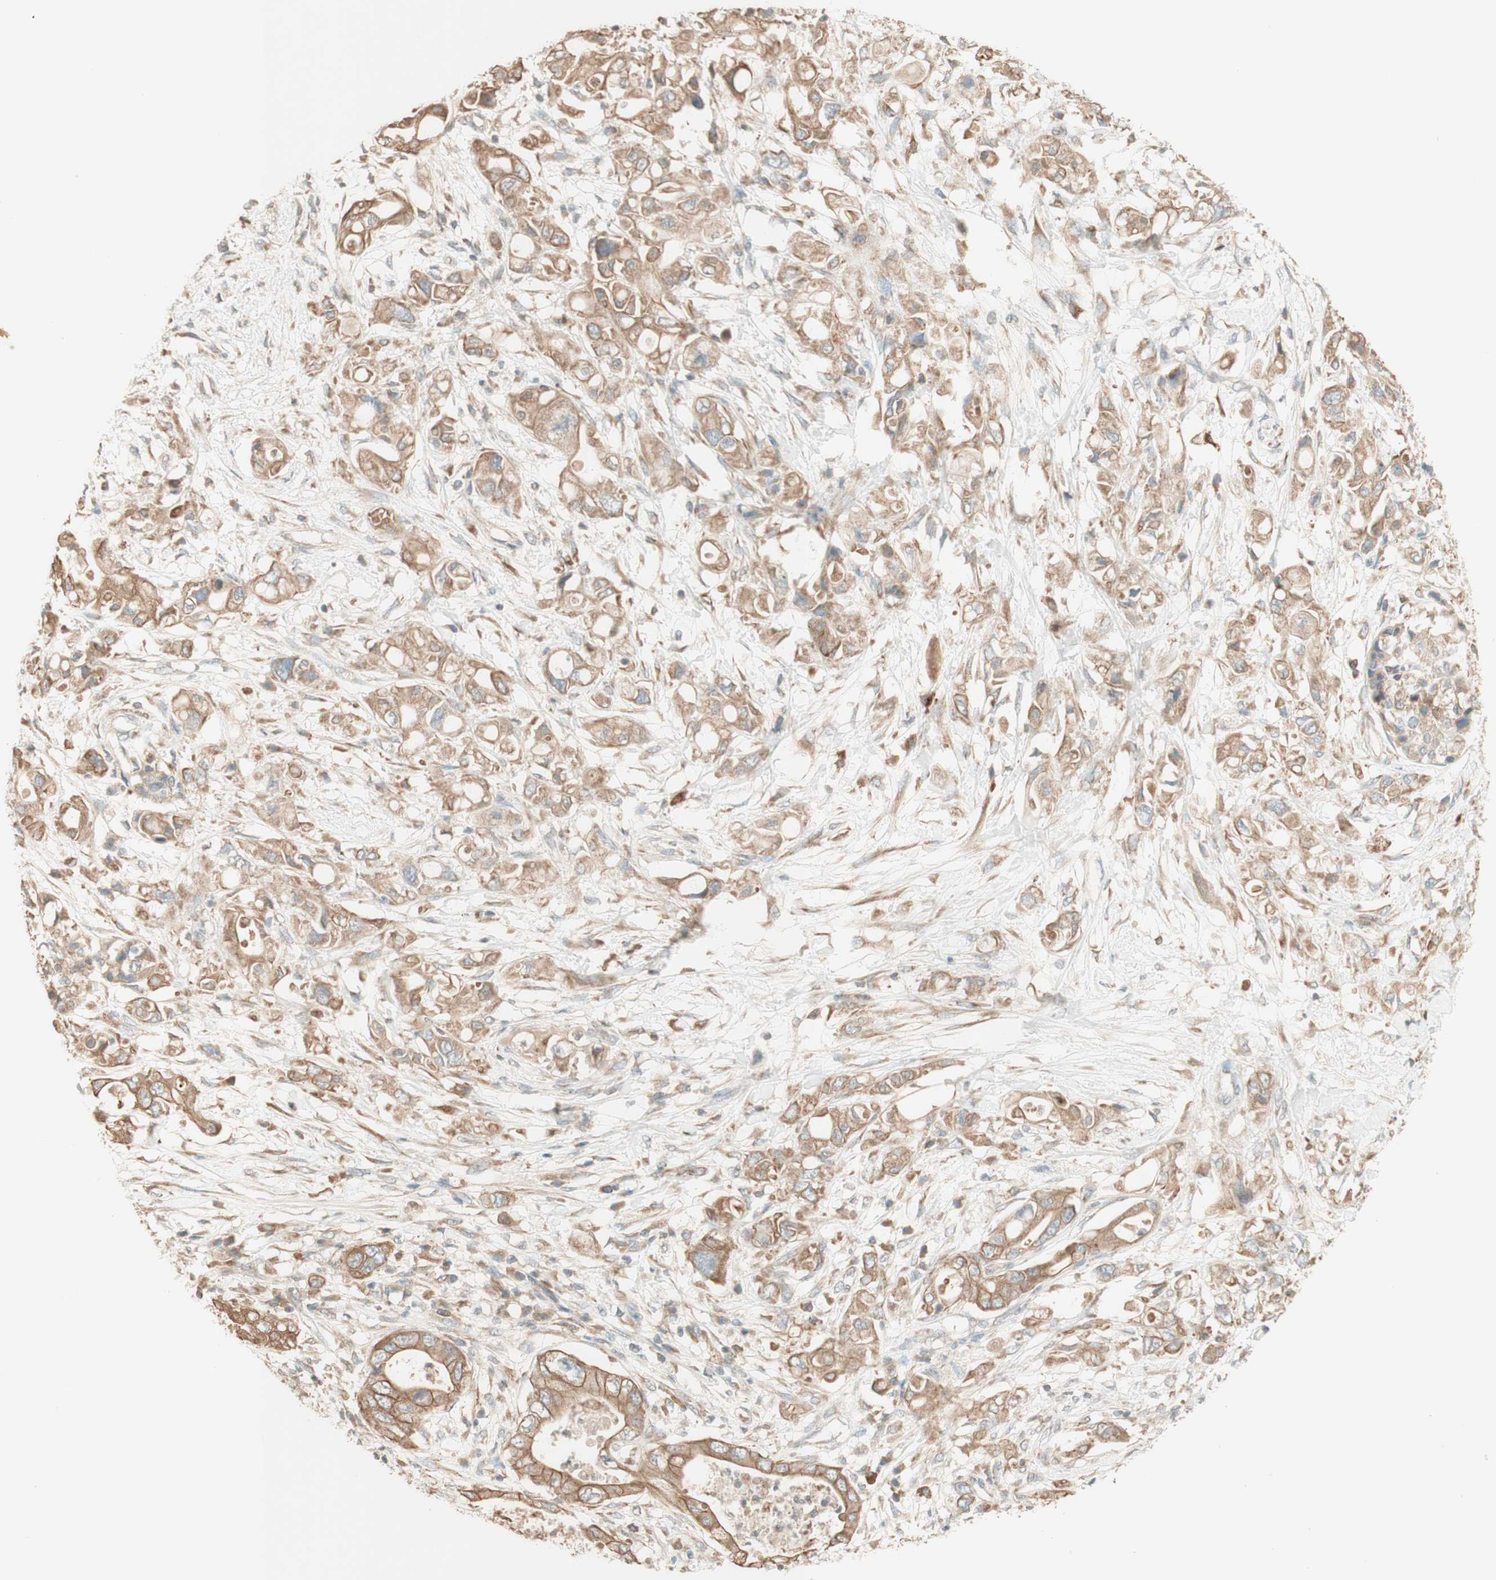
{"staining": {"intensity": "moderate", "quantity": ">75%", "location": "cytoplasmic/membranous"}, "tissue": "pancreatic cancer", "cell_type": "Tumor cells", "image_type": "cancer", "snomed": [{"axis": "morphology", "description": "Adenocarcinoma, NOS"}, {"axis": "topography", "description": "Pancreas"}], "caption": "Immunohistochemistry (IHC) image of neoplastic tissue: human adenocarcinoma (pancreatic) stained using immunohistochemistry (IHC) demonstrates medium levels of moderate protein expression localized specifically in the cytoplasmic/membranous of tumor cells, appearing as a cytoplasmic/membranous brown color.", "gene": "CLCN2", "patient": {"sex": "female", "age": 56}}